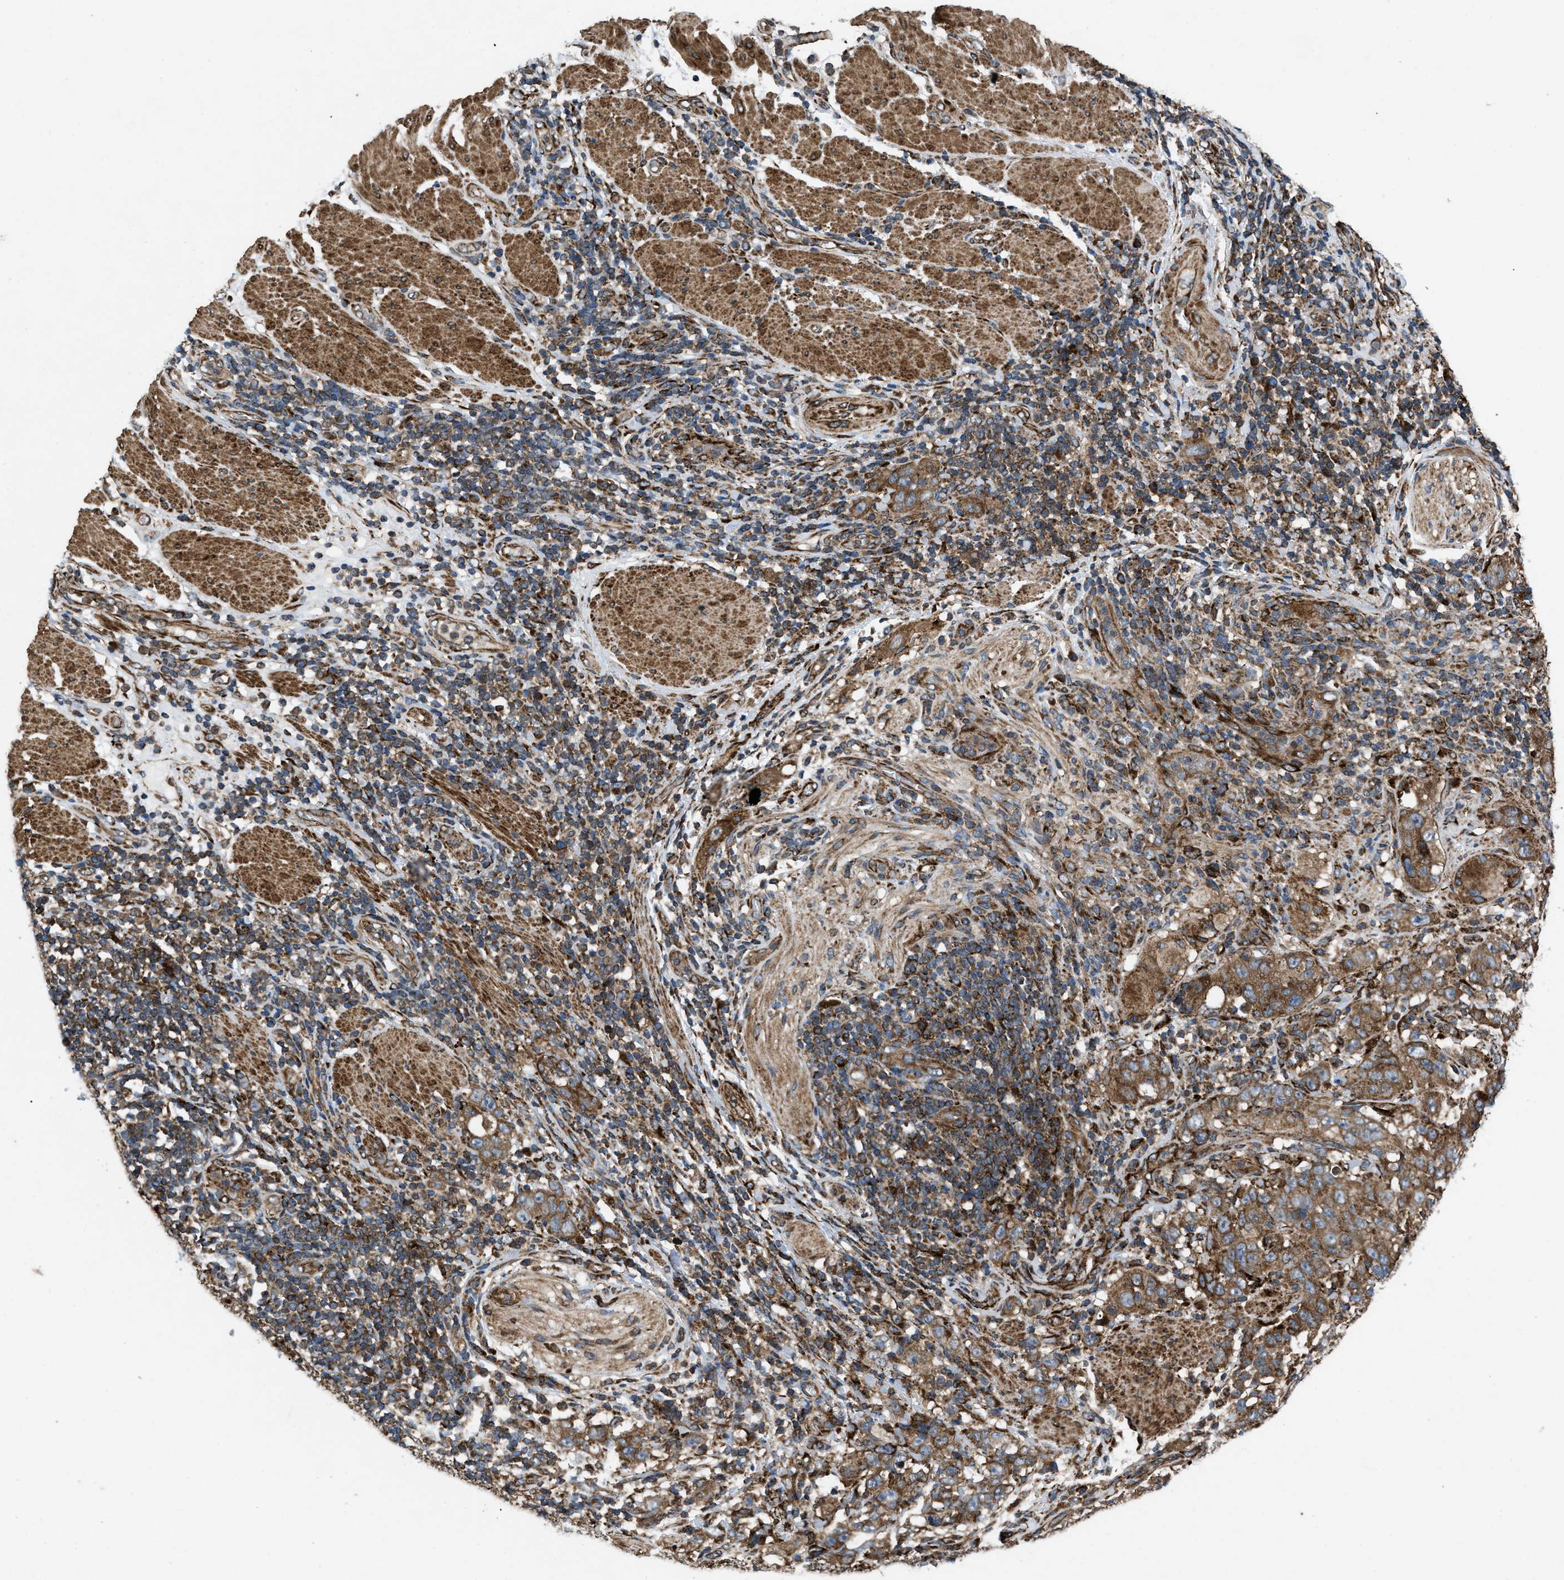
{"staining": {"intensity": "strong", "quantity": ">75%", "location": "cytoplasmic/membranous"}, "tissue": "stomach cancer", "cell_type": "Tumor cells", "image_type": "cancer", "snomed": [{"axis": "morphology", "description": "Adenocarcinoma, NOS"}, {"axis": "topography", "description": "Stomach"}], "caption": "A micrograph of stomach adenocarcinoma stained for a protein reveals strong cytoplasmic/membranous brown staining in tumor cells.", "gene": "PER3", "patient": {"sex": "male", "age": 48}}